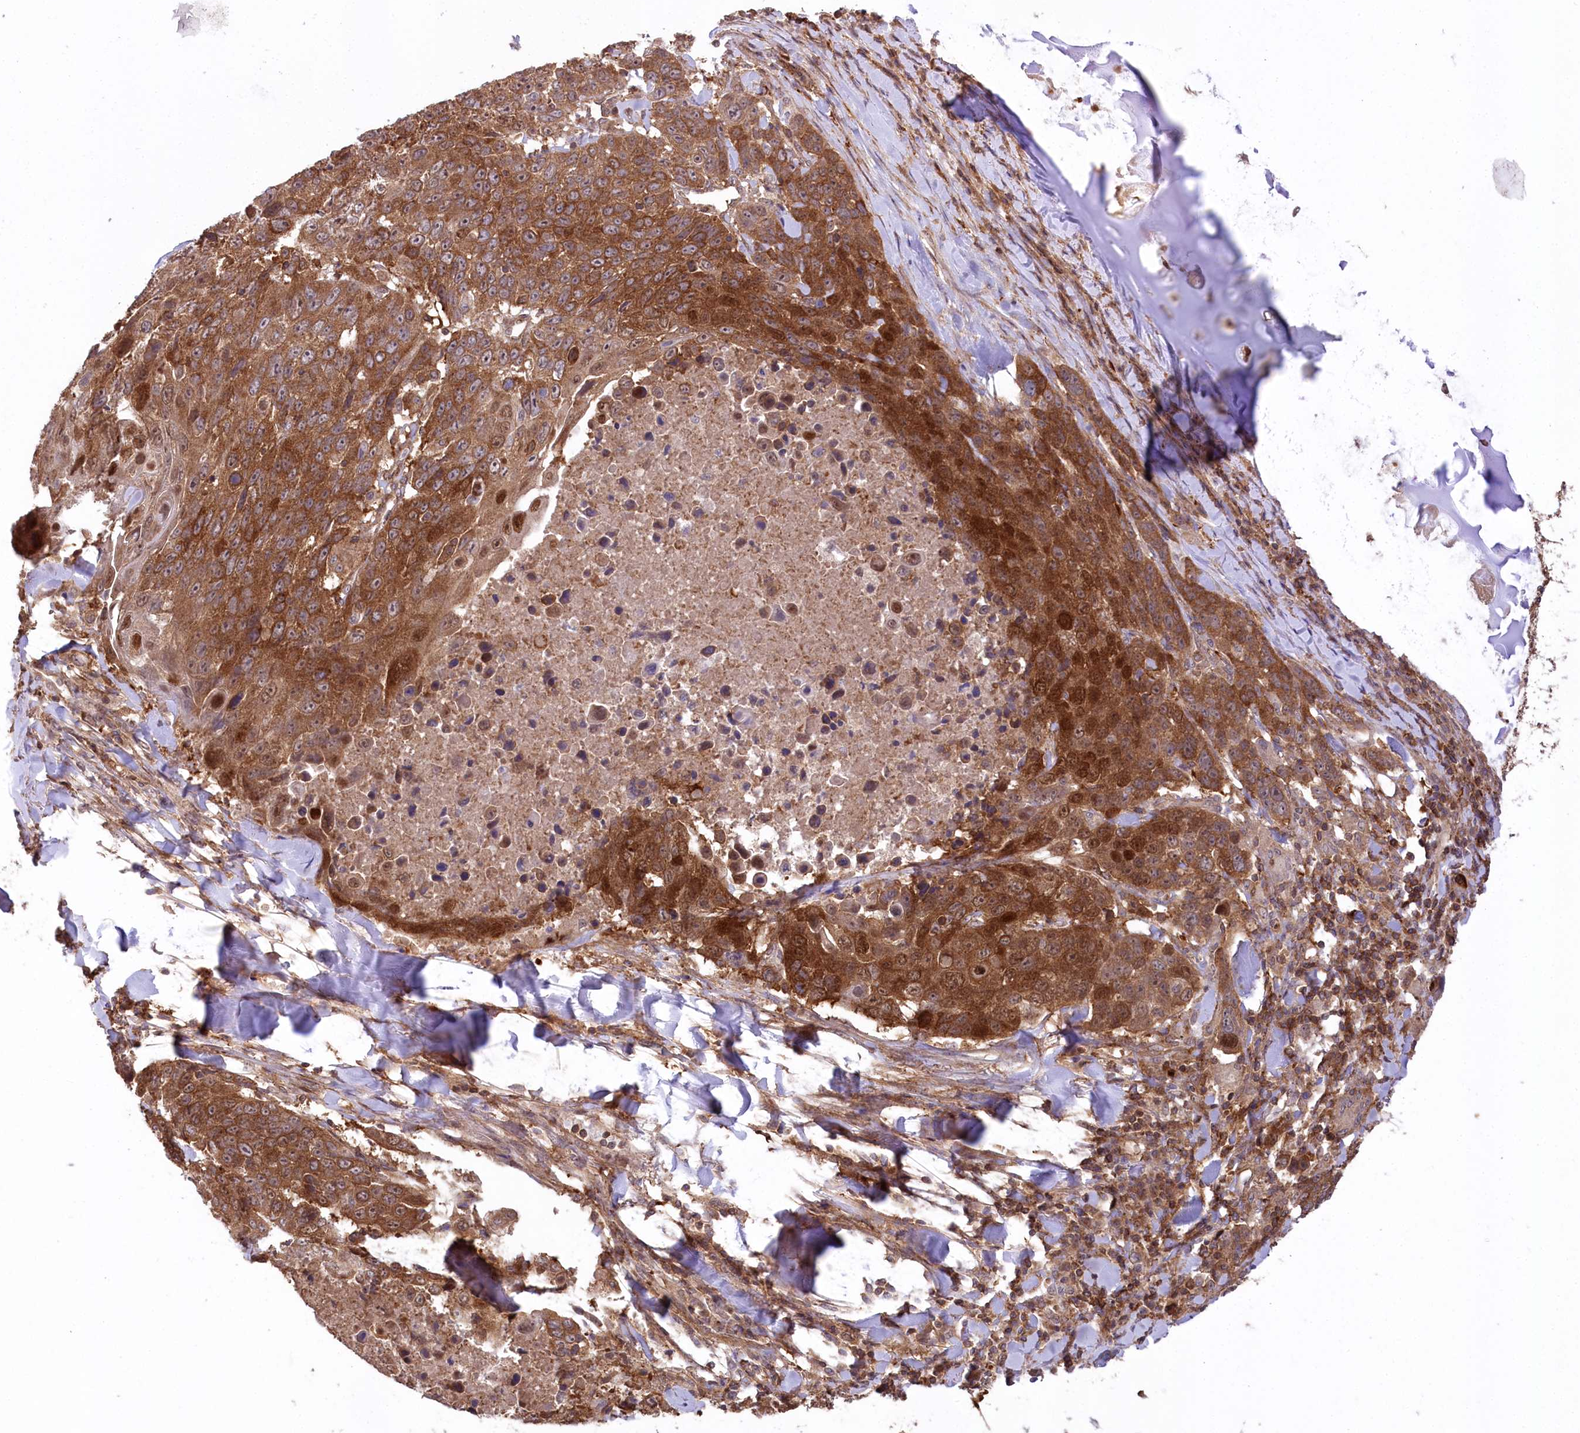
{"staining": {"intensity": "strong", "quantity": ">75%", "location": "cytoplasmic/membranous,nuclear"}, "tissue": "lung cancer", "cell_type": "Tumor cells", "image_type": "cancer", "snomed": [{"axis": "morphology", "description": "Squamous cell carcinoma, NOS"}, {"axis": "topography", "description": "Lung"}], "caption": "Tumor cells exhibit high levels of strong cytoplasmic/membranous and nuclear expression in about >75% of cells in human lung squamous cell carcinoma.", "gene": "CCDC91", "patient": {"sex": "male", "age": 66}}